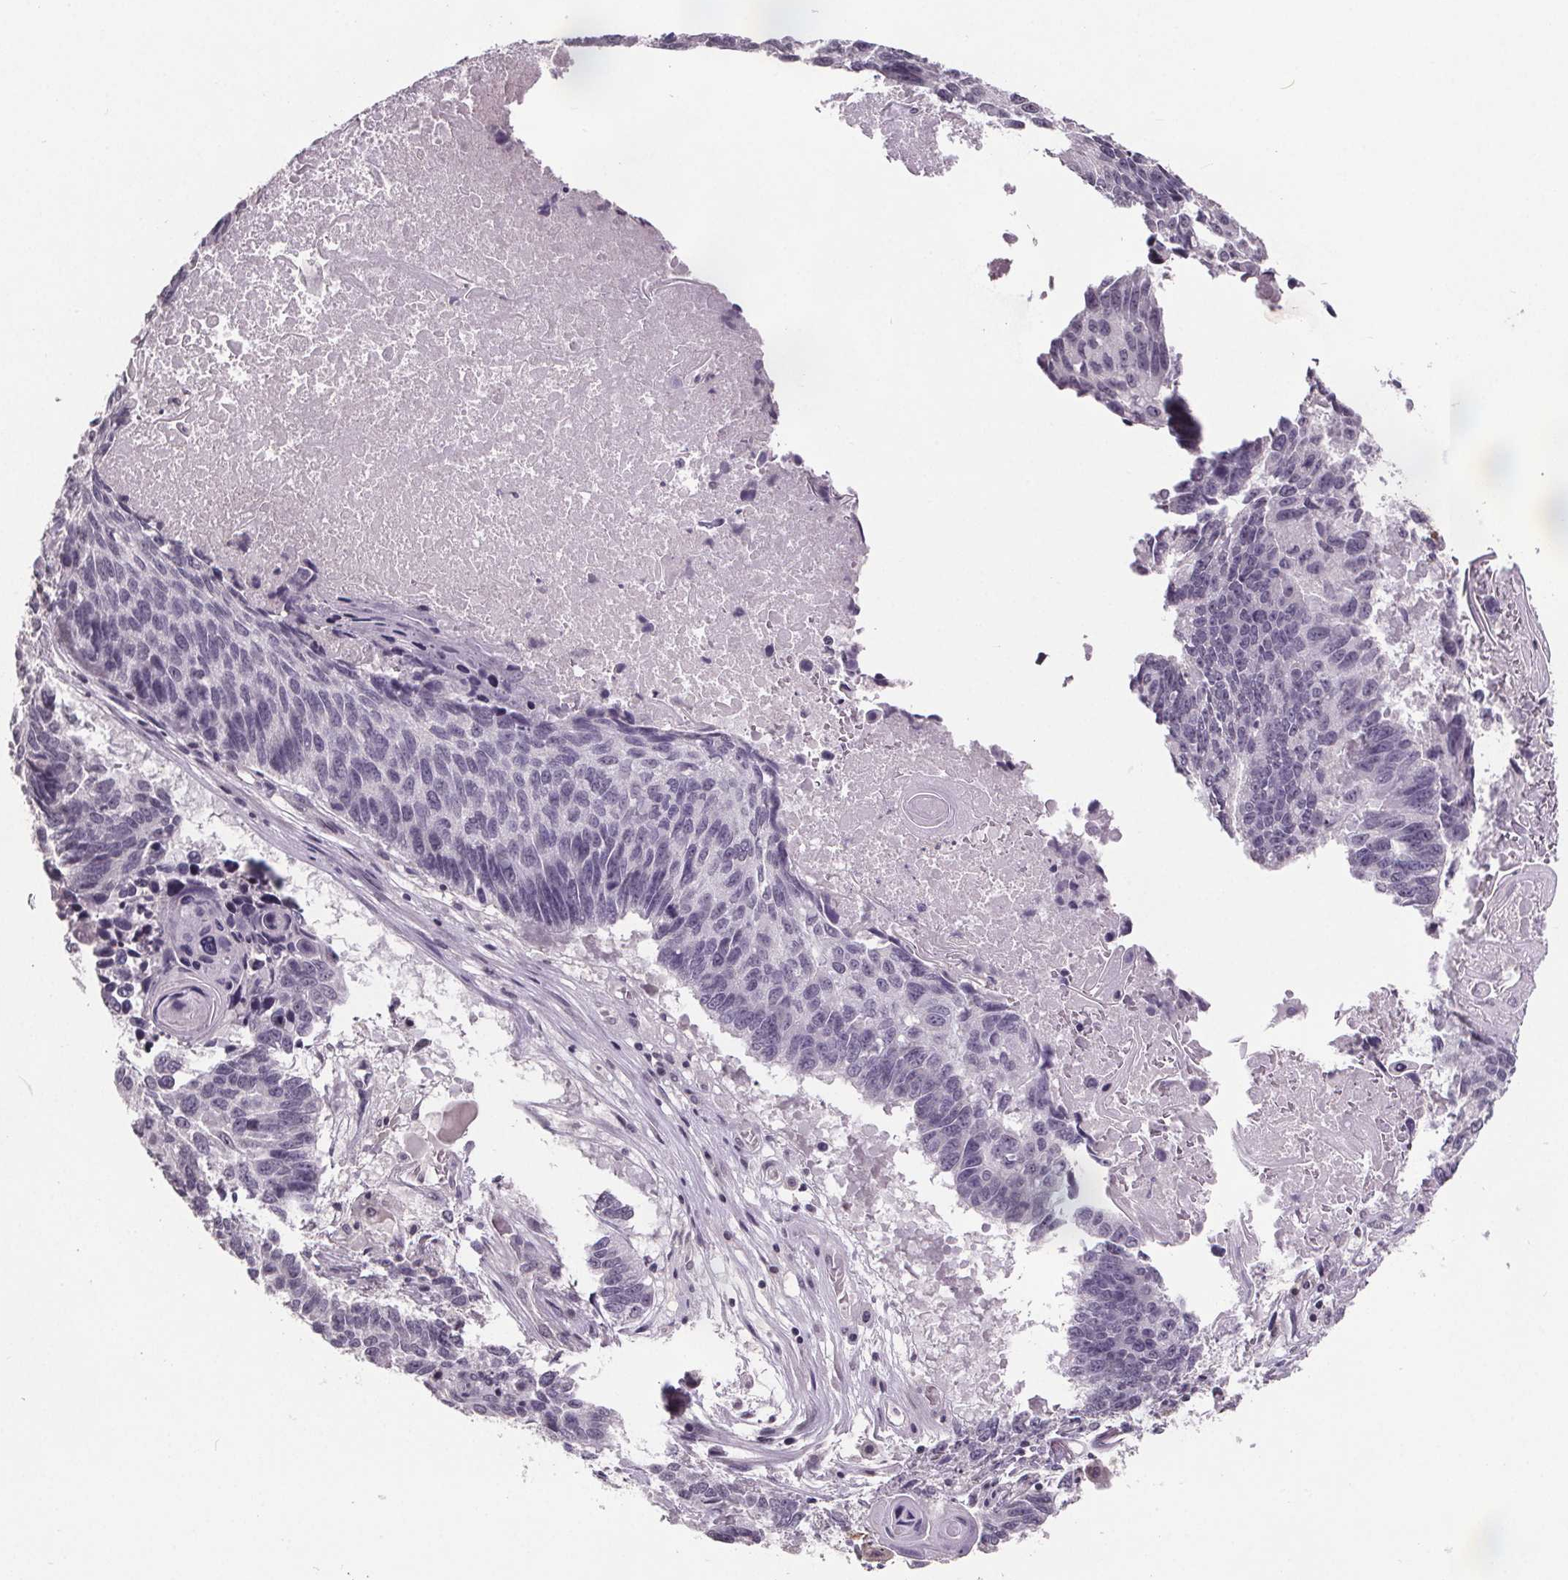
{"staining": {"intensity": "negative", "quantity": "none", "location": "none"}, "tissue": "lung cancer", "cell_type": "Tumor cells", "image_type": "cancer", "snomed": [{"axis": "morphology", "description": "Squamous cell carcinoma, NOS"}, {"axis": "topography", "description": "Lung"}], "caption": "Immunohistochemistry image of human squamous cell carcinoma (lung) stained for a protein (brown), which demonstrates no positivity in tumor cells.", "gene": "NKX6-1", "patient": {"sex": "male", "age": 73}}